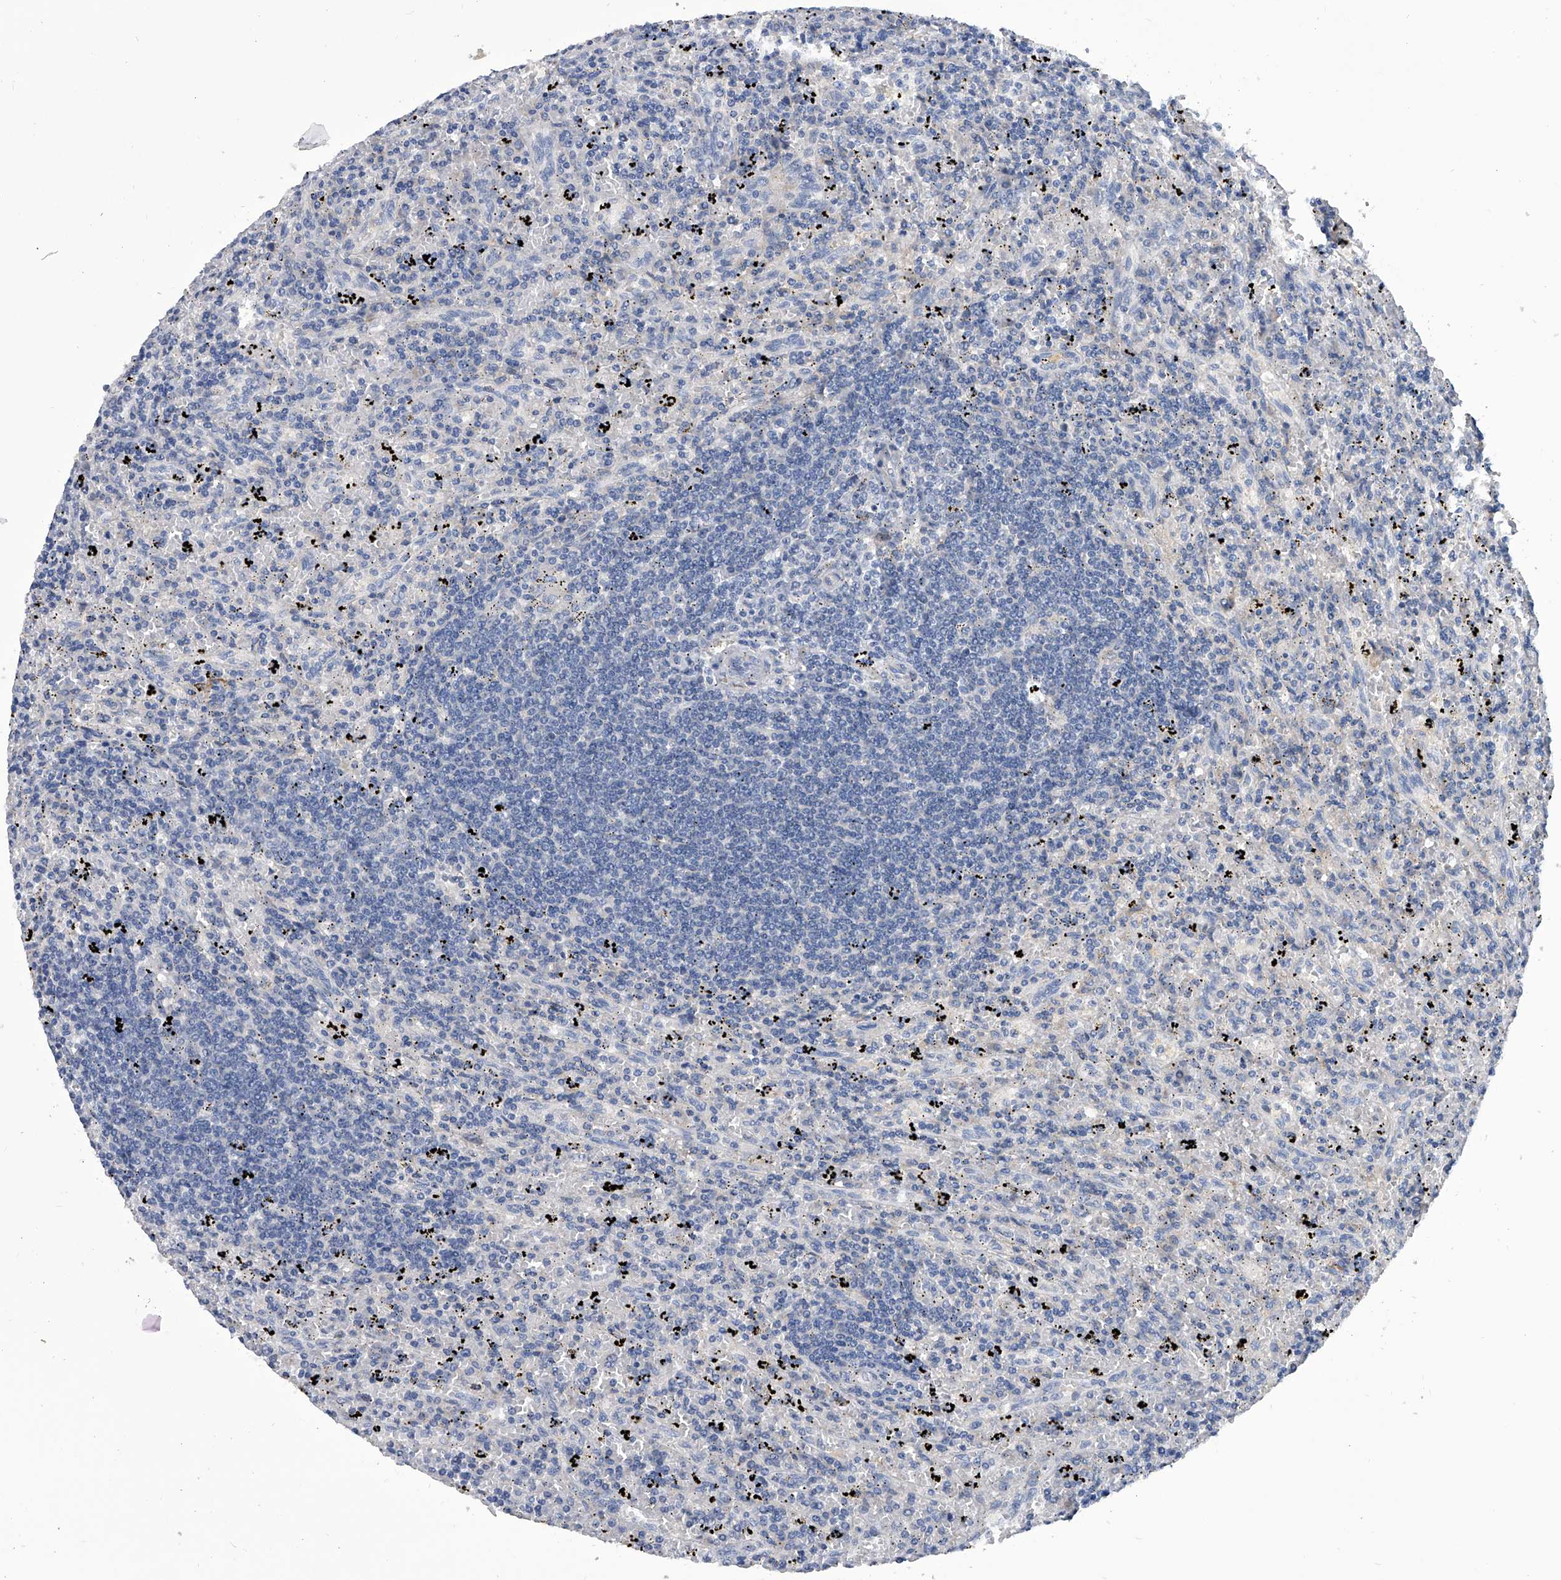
{"staining": {"intensity": "negative", "quantity": "none", "location": "none"}, "tissue": "lymphoma", "cell_type": "Tumor cells", "image_type": "cancer", "snomed": [{"axis": "morphology", "description": "Malignant lymphoma, non-Hodgkin's type, Low grade"}, {"axis": "topography", "description": "Spleen"}], "caption": "Immunohistochemistry (IHC) photomicrograph of human malignant lymphoma, non-Hodgkin's type (low-grade) stained for a protein (brown), which displays no expression in tumor cells.", "gene": "SPP1", "patient": {"sex": "male", "age": 76}}